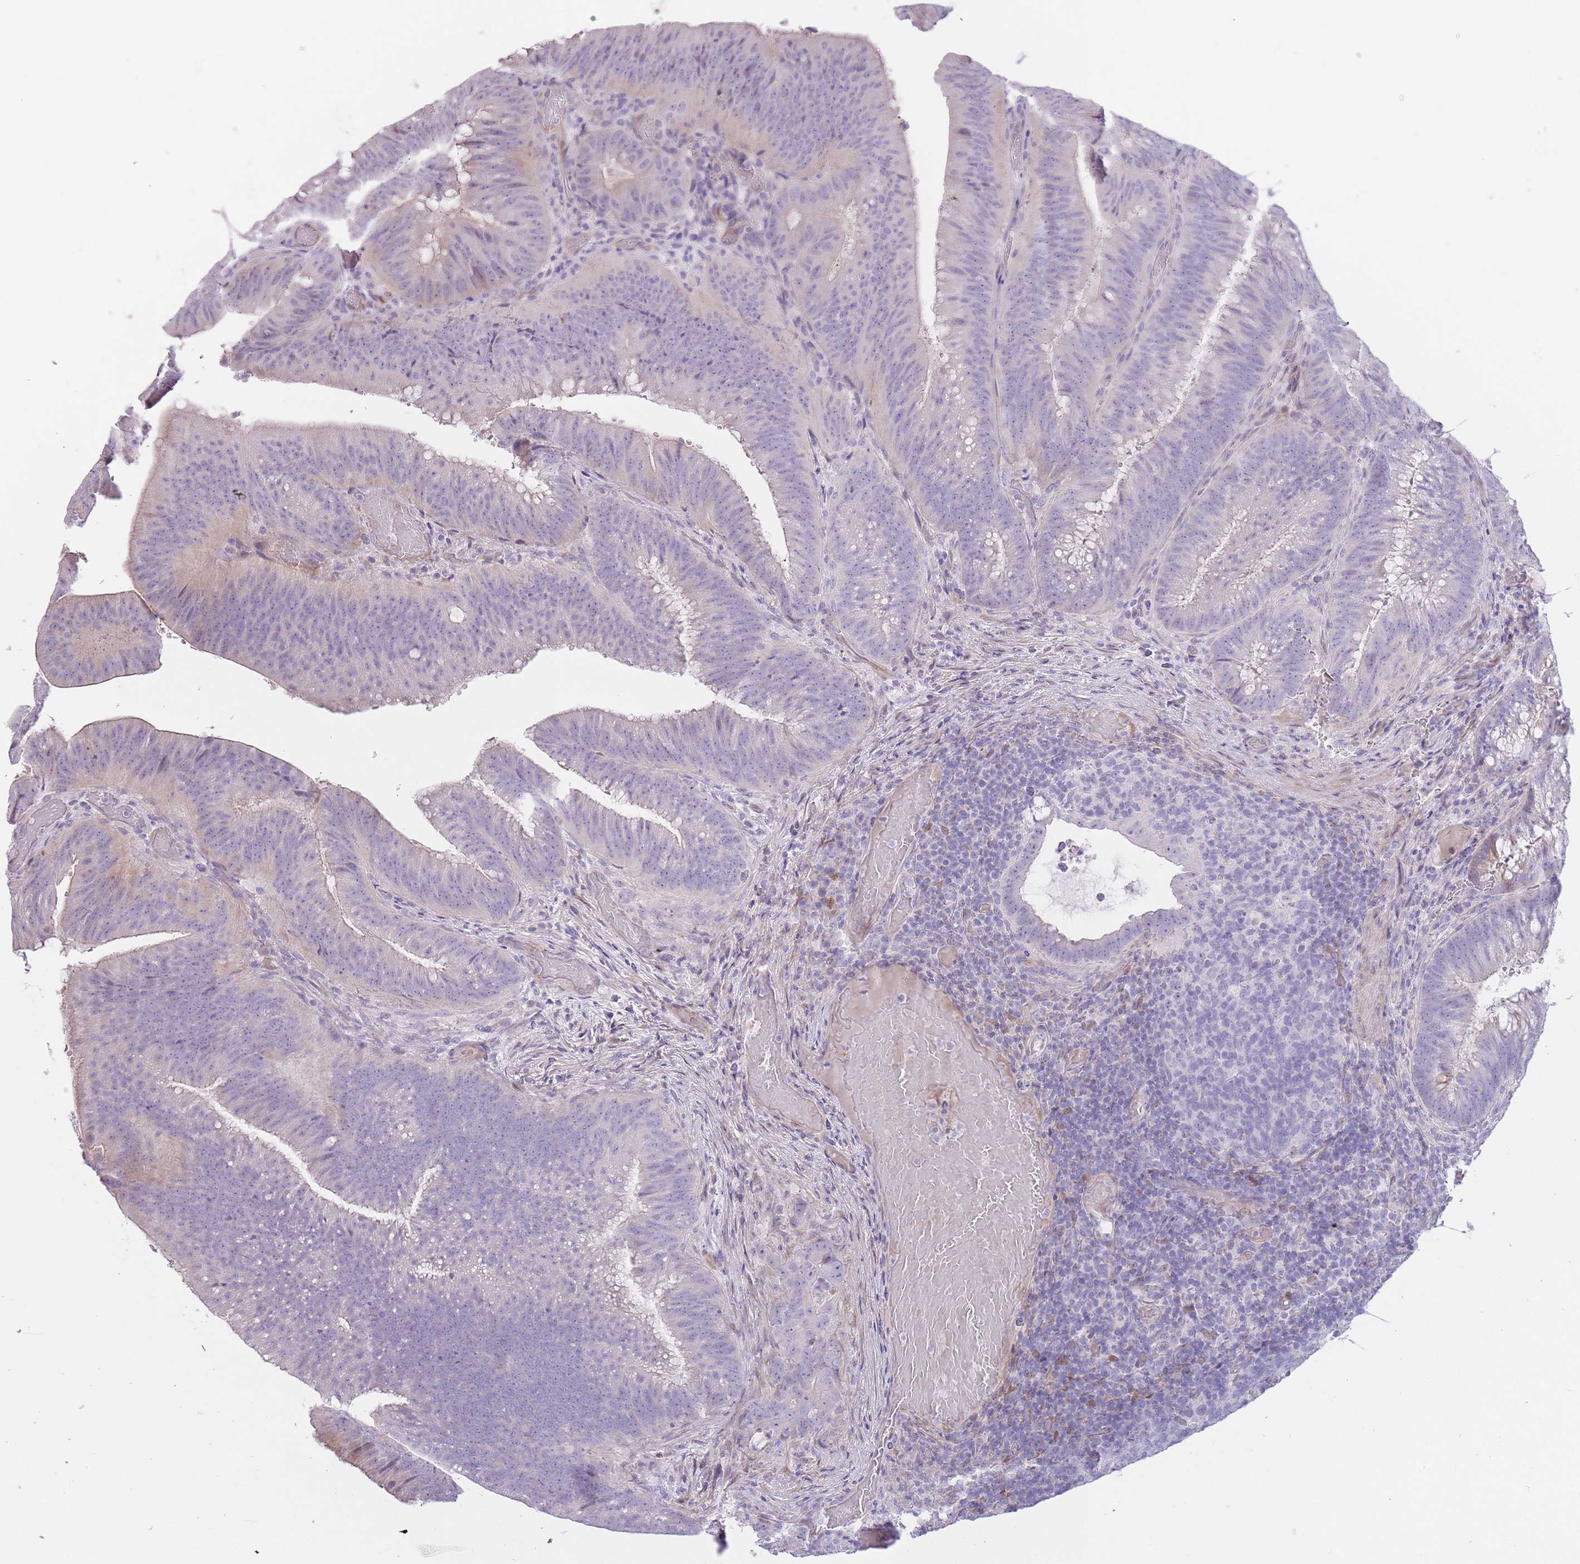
{"staining": {"intensity": "negative", "quantity": "none", "location": "none"}, "tissue": "colorectal cancer", "cell_type": "Tumor cells", "image_type": "cancer", "snomed": [{"axis": "morphology", "description": "Adenocarcinoma, NOS"}, {"axis": "topography", "description": "Colon"}], "caption": "An immunohistochemistry (IHC) micrograph of colorectal adenocarcinoma is shown. There is no staining in tumor cells of colorectal adenocarcinoma.", "gene": "IMPG1", "patient": {"sex": "female", "age": 43}}